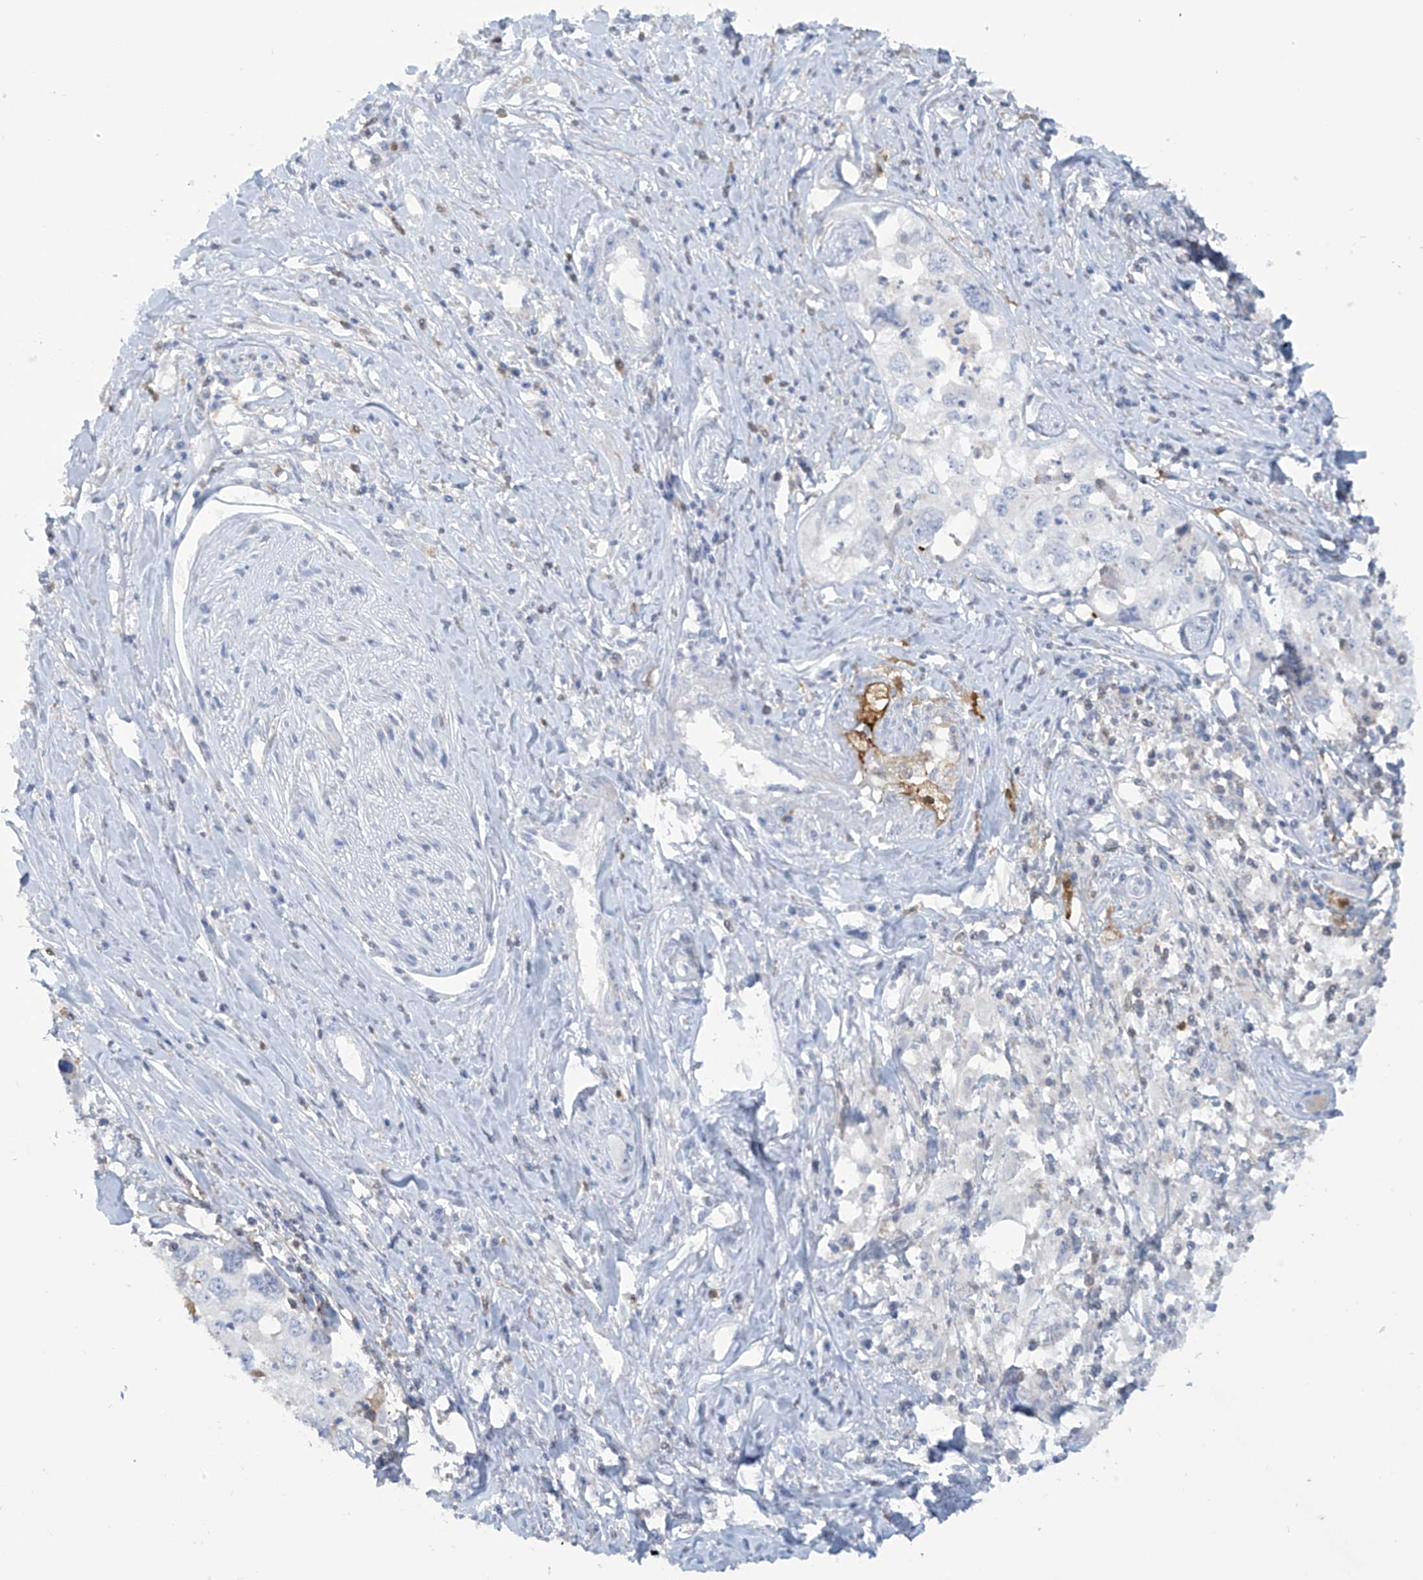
{"staining": {"intensity": "negative", "quantity": "none", "location": "none"}, "tissue": "cervical cancer", "cell_type": "Tumor cells", "image_type": "cancer", "snomed": [{"axis": "morphology", "description": "Squamous cell carcinoma, NOS"}, {"axis": "topography", "description": "Cervix"}], "caption": "Tumor cells are negative for brown protein staining in cervical squamous cell carcinoma.", "gene": "TRMT2B", "patient": {"sex": "female", "age": 31}}